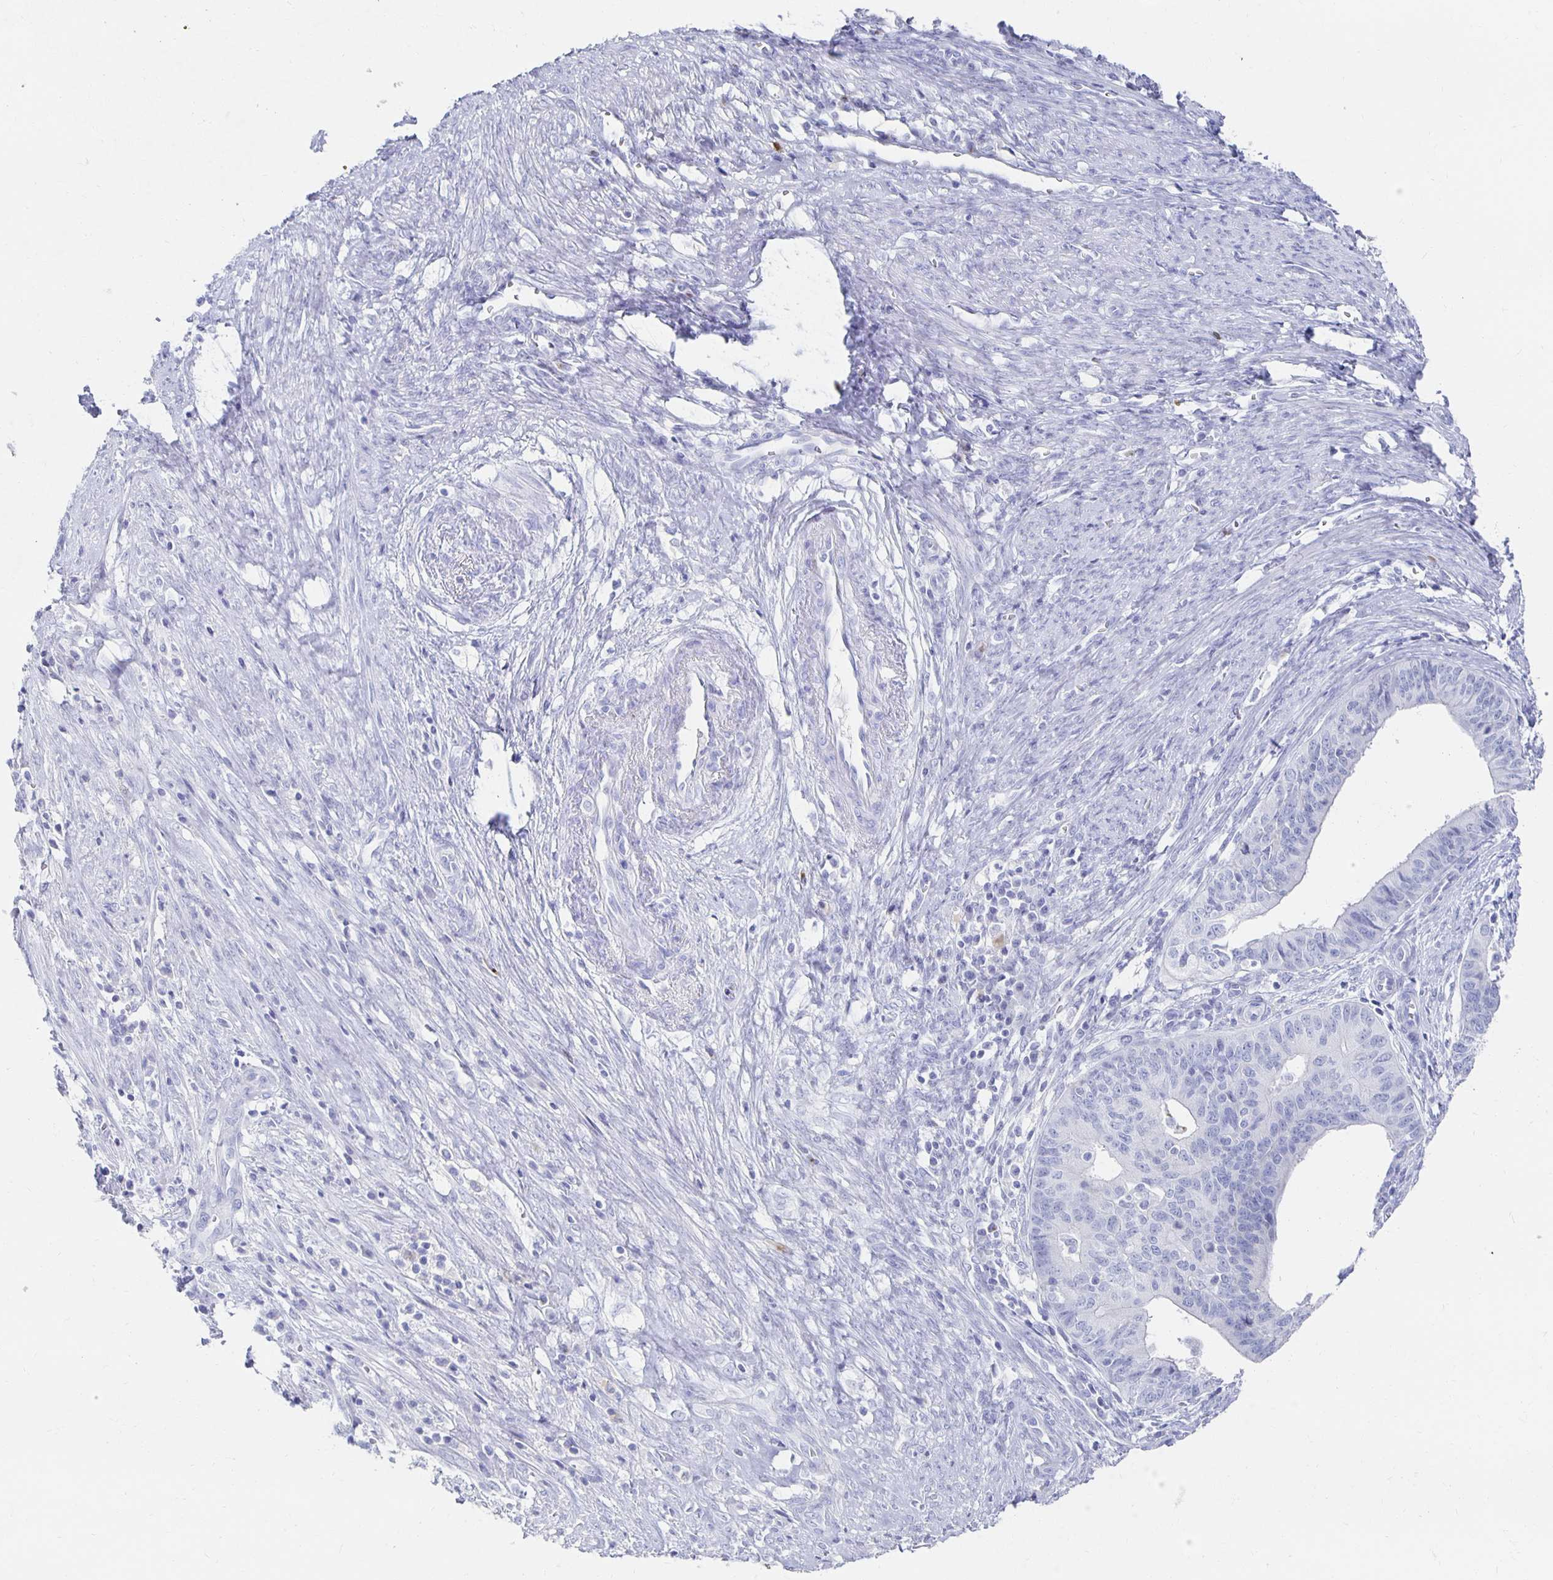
{"staining": {"intensity": "negative", "quantity": "none", "location": "none"}, "tissue": "endometrial cancer", "cell_type": "Tumor cells", "image_type": "cancer", "snomed": [{"axis": "morphology", "description": "Adenocarcinoma, NOS"}, {"axis": "topography", "description": "Endometrium"}], "caption": "Immunohistochemistry (IHC) of human endometrial cancer exhibits no positivity in tumor cells. (Immunohistochemistry, brightfield microscopy, high magnification).", "gene": "PRDM7", "patient": {"sex": "female", "age": 65}}